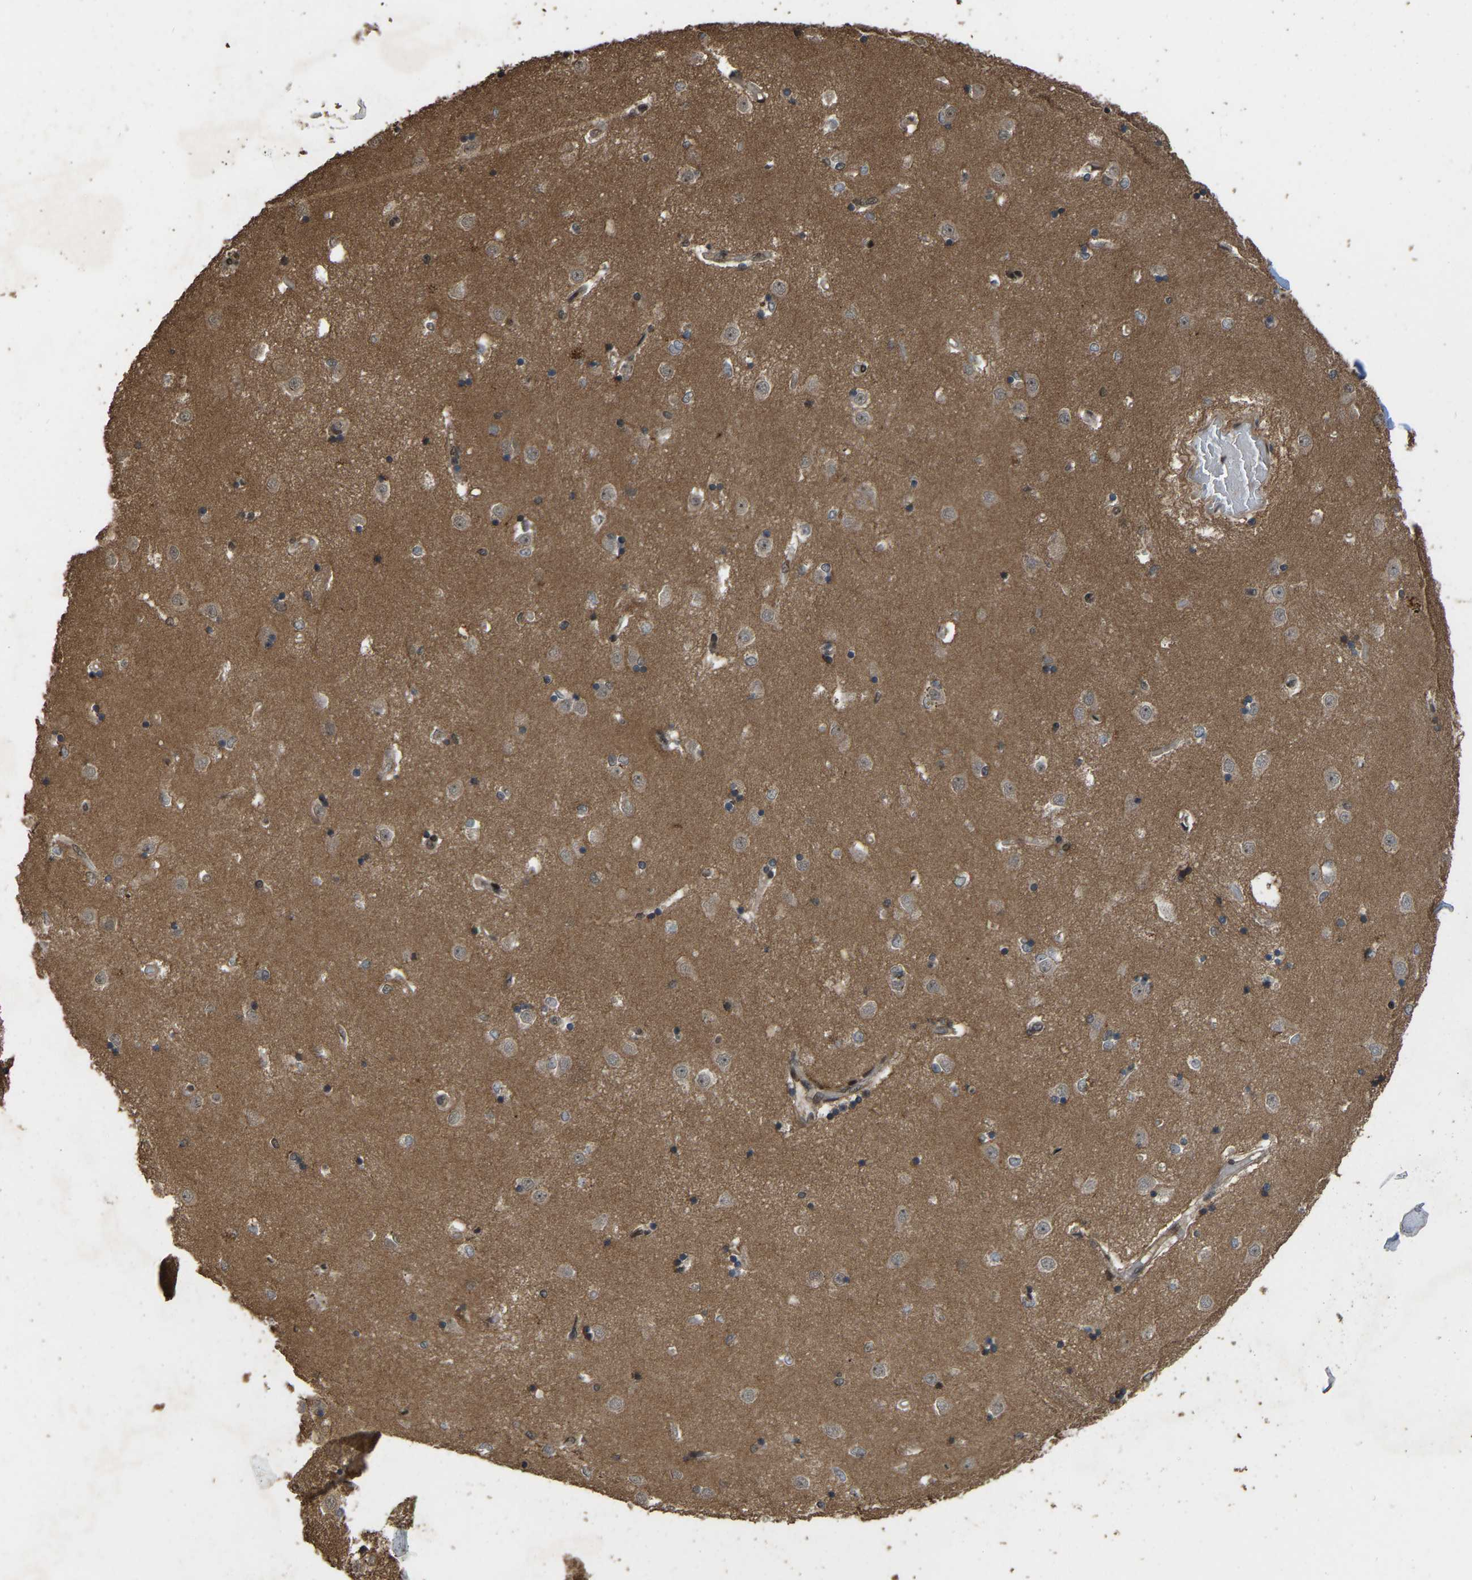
{"staining": {"intensity": "moderate", "quantity": ">75%", "location": "cytoplasmic/membranous,nuclear"}, "tissue": "caudate", "cell_type": "Glial cells", "image_type": "normal", "snomed": [{"axis": "morphology", "description": "Normal tissue, NOS"}, {"axis": "topography", "description": "Lateral ventricle wall"}], "caption": "Immunohistochemistry staining of benign caudate, which demonstrates medium levels of moderate cytoplasmic/membranous,nuclear staining in approximately >75% of glial cells indicating moderate cytoplasmic/membranous,nuclear protein staining. The staining was performed using DAB (brown) for protein detection and nuclei were counterstained in hematoxylin (blue).", "gene": "ARHGAP23", "patient": {"sex": "male", "age": 45}}